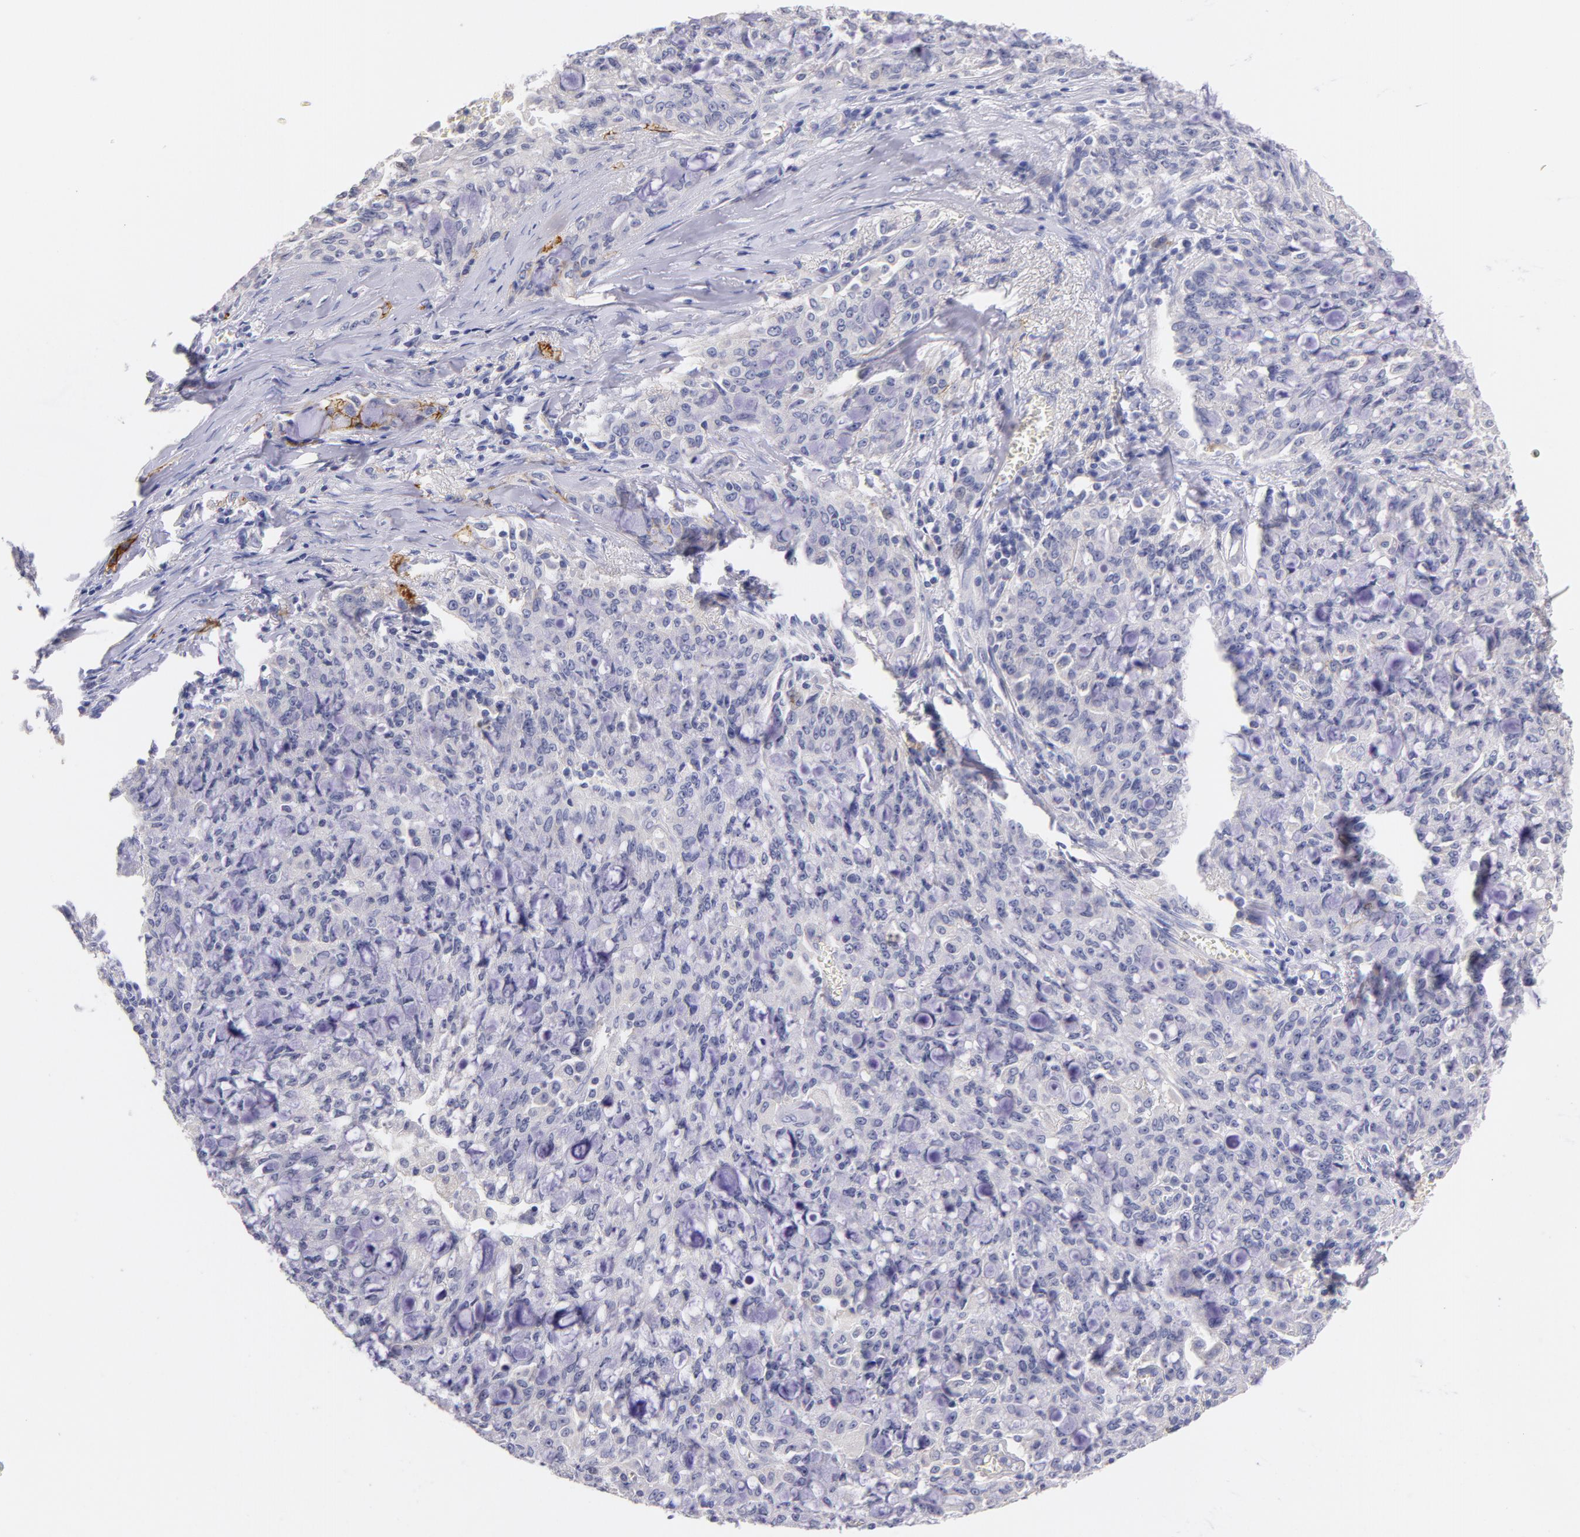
{"staining": {"intensity": "strong", "quantity": "<25%", "location": "cytoplasmic/membranous"}, "tissue": "lung cancer", "cell_type": "Tumor cells", "image_type": "cancer", "snomed": [{"axis": "morphology", "description": "Adenocarcinoma, NOS"}, {"axis": "topography", "description": "Lung"}], "caption": "This histopathology image displays lung cancer stained with immunohistochemistry (IHC) to label a protein in brown. The cytoplasmic/membranous of tumor cells show strong positivity for the protein. Nuclei are counter-stained blue.", "gene": "CD44", "patient": {"sex": "female", "age": 44}}